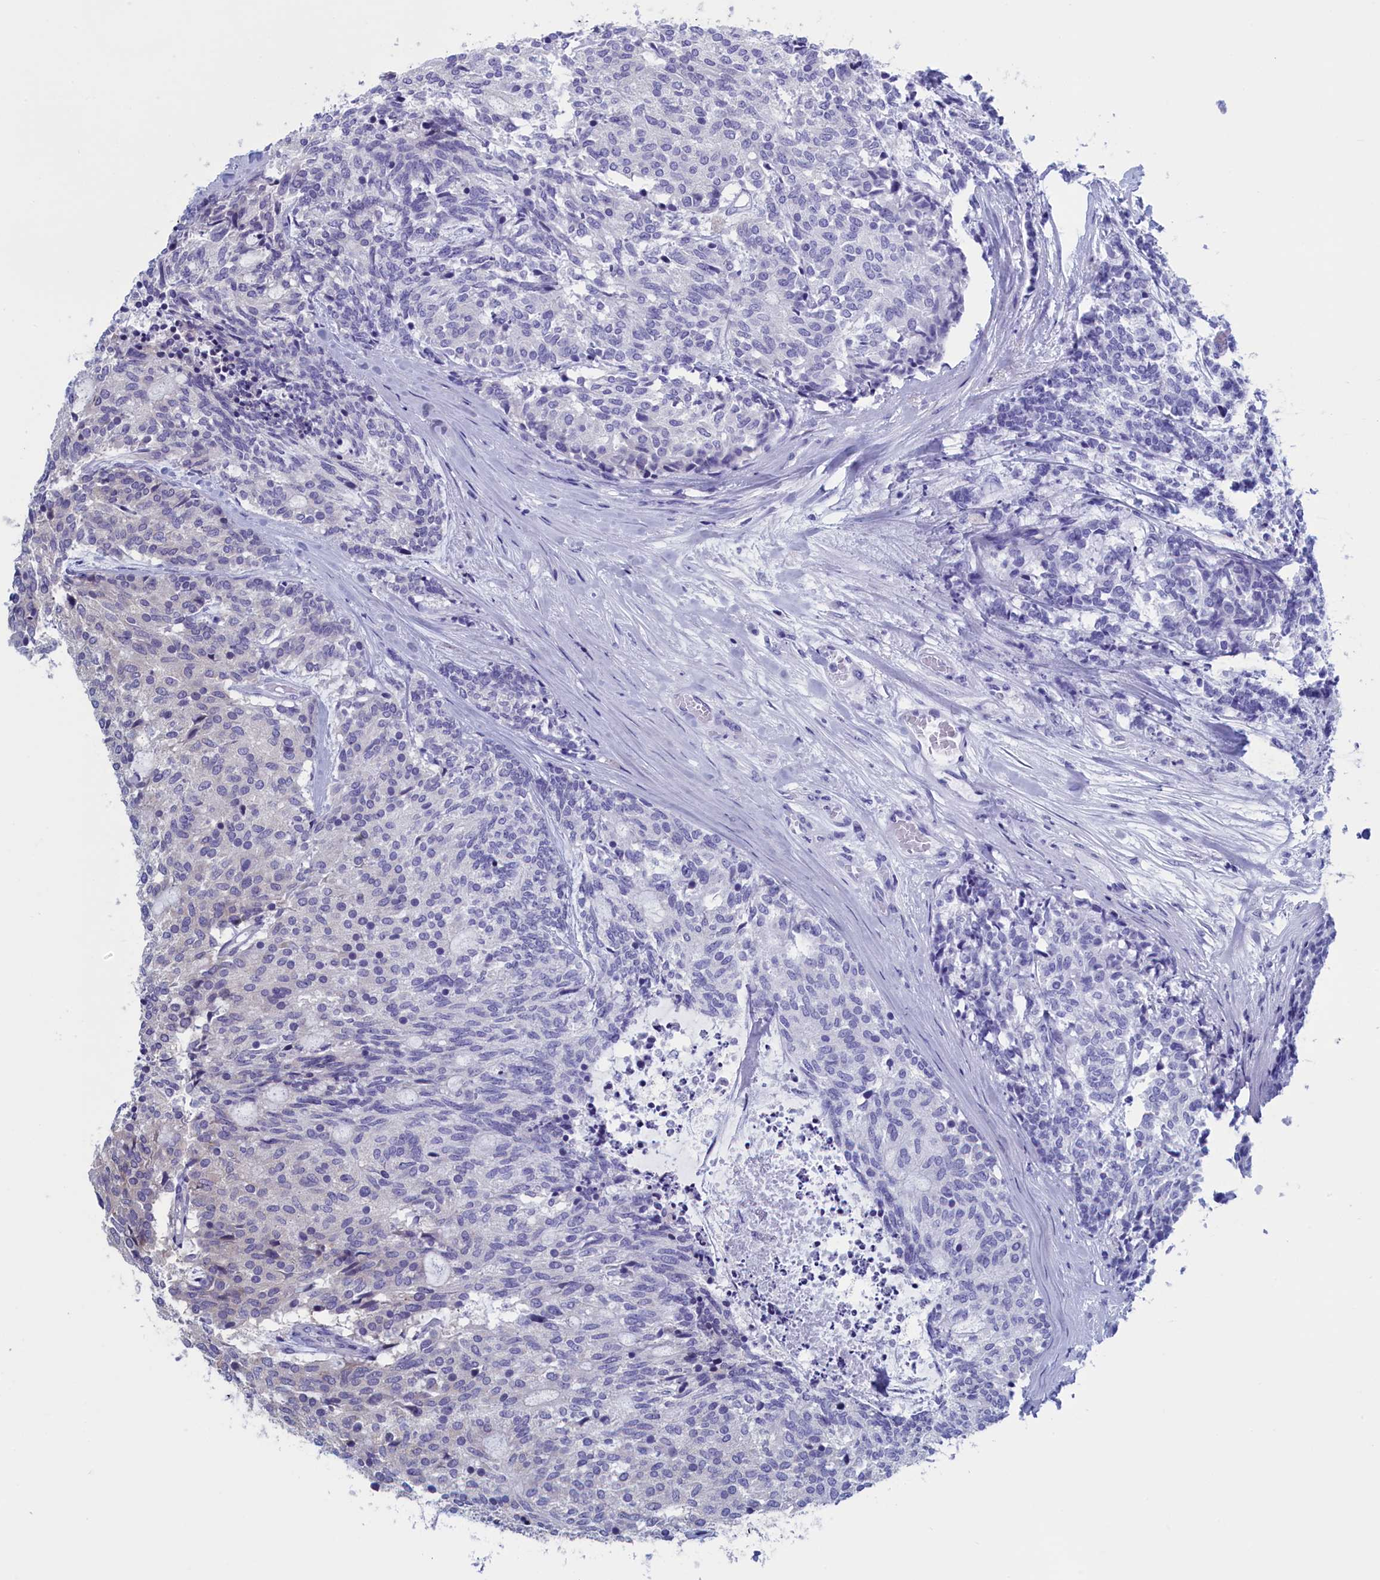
{"staining": {"intensity": "moderate", "quantity": "<25%", "location": "cytoplasmic/membranous"}, "tissue": "carcinoid", "cell_type": "Tumor cells", "image_type": "cancer", "snomed": [{"axis": "morphology", "description": "Carcinoid, malignant, NOS"}, {"axis": "topography", "description": "Pancreas"}], "caption": "Moderate cytoplasmic/membranous protein staining is seen in approximately <25% of tumor cells in carcinoid.", "gene": "LSG1", "patient": {"sex": "female", "age": 54}}